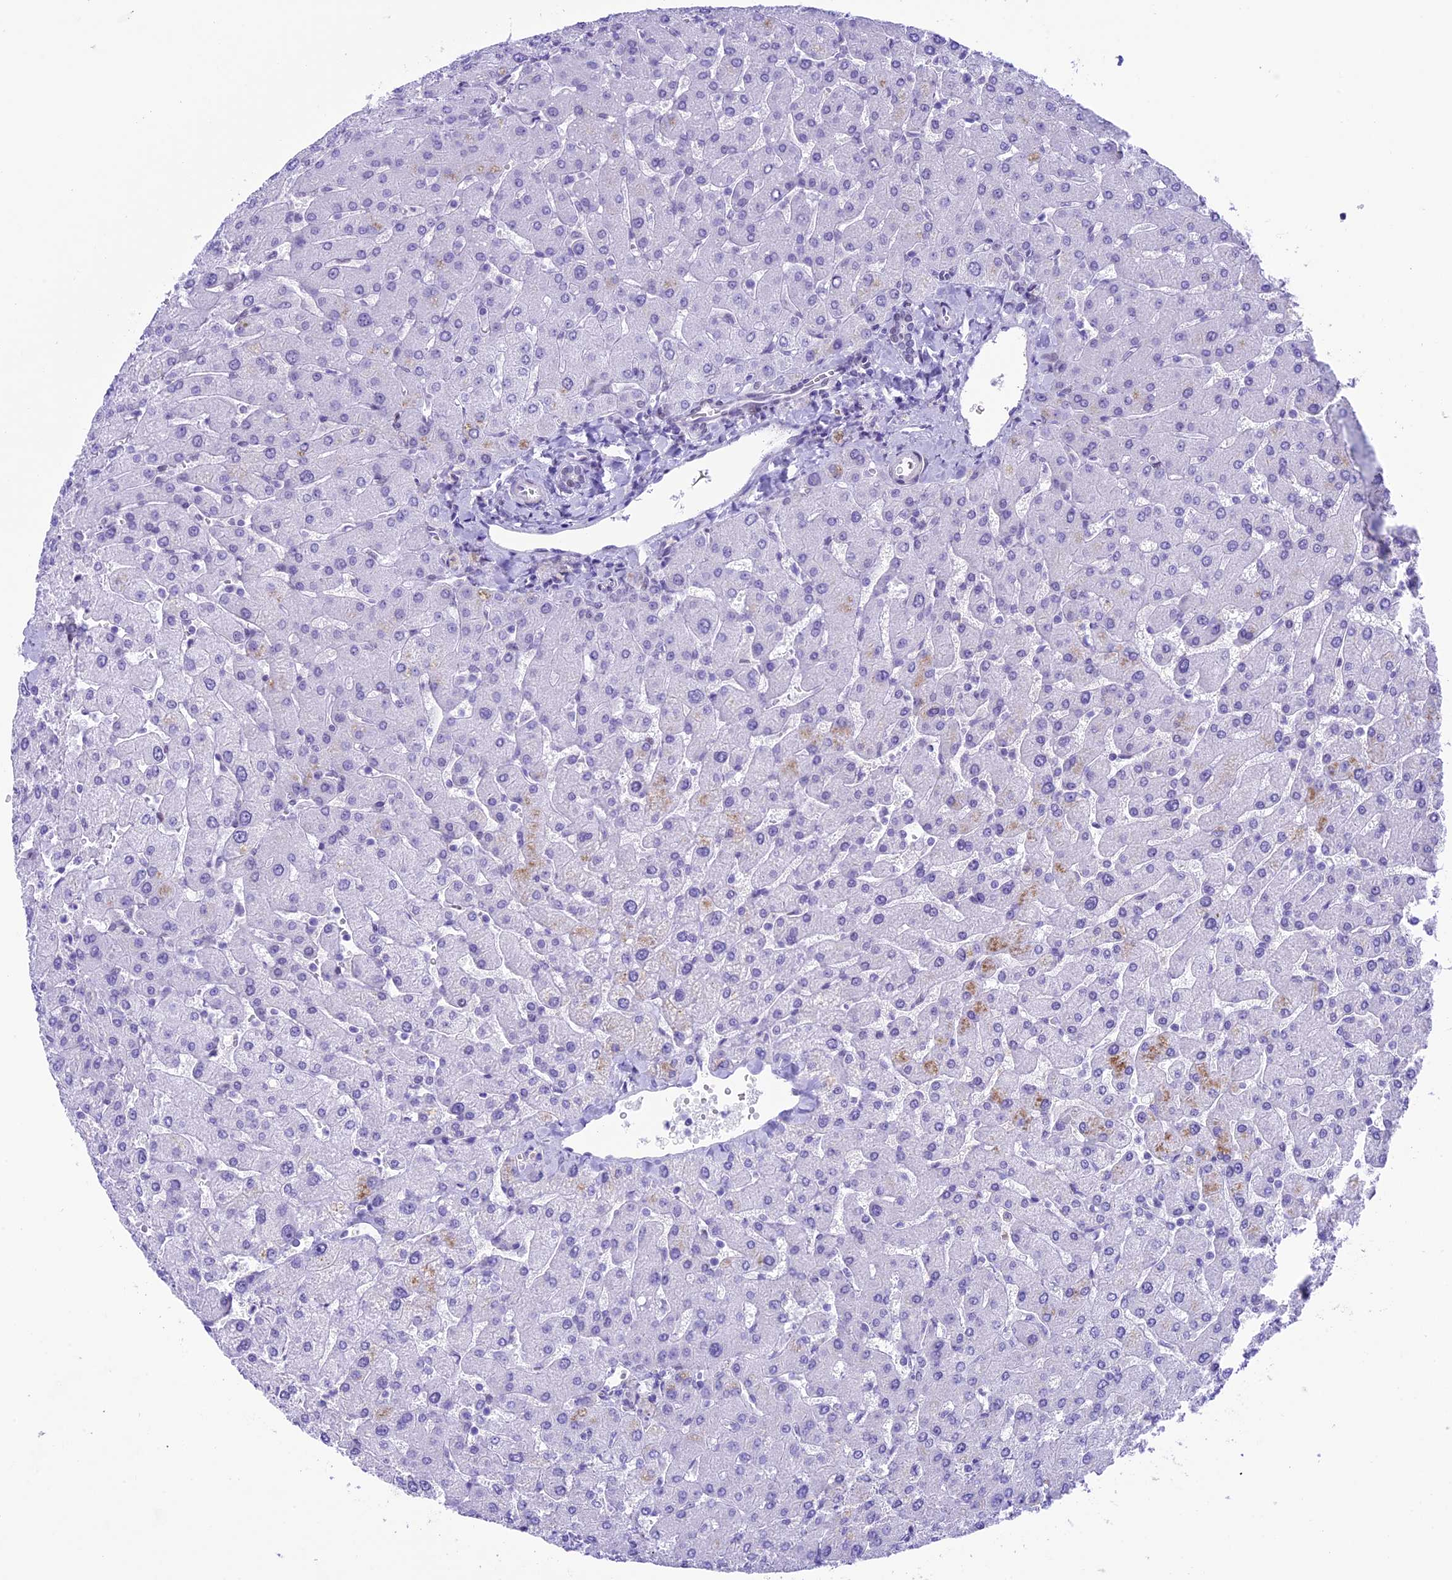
{"staining": {"intensity": "weak", "quantity": "<25%", "location": "nuclear"}, "tissue": "liver", "cell_type": "Cholangiocytes", "image_type": "normal", "snomed": [{"axis": "morphology", "description": "Normal tissue, NOS"}, {"axis": "topography", "description": "Liver"}], "caption": "This micrograph is of unremarkable liver stained with IHC to label a protein in brown with the nuclei are counter-stained blue. There is no positivity in cholangiocytes. (DAB immunohistochemistry (IHC) visualized using brightfield microscopy, high magnification).", "gene": "RPS6KB1", "patient": {"sex": "male", "age": 55}}